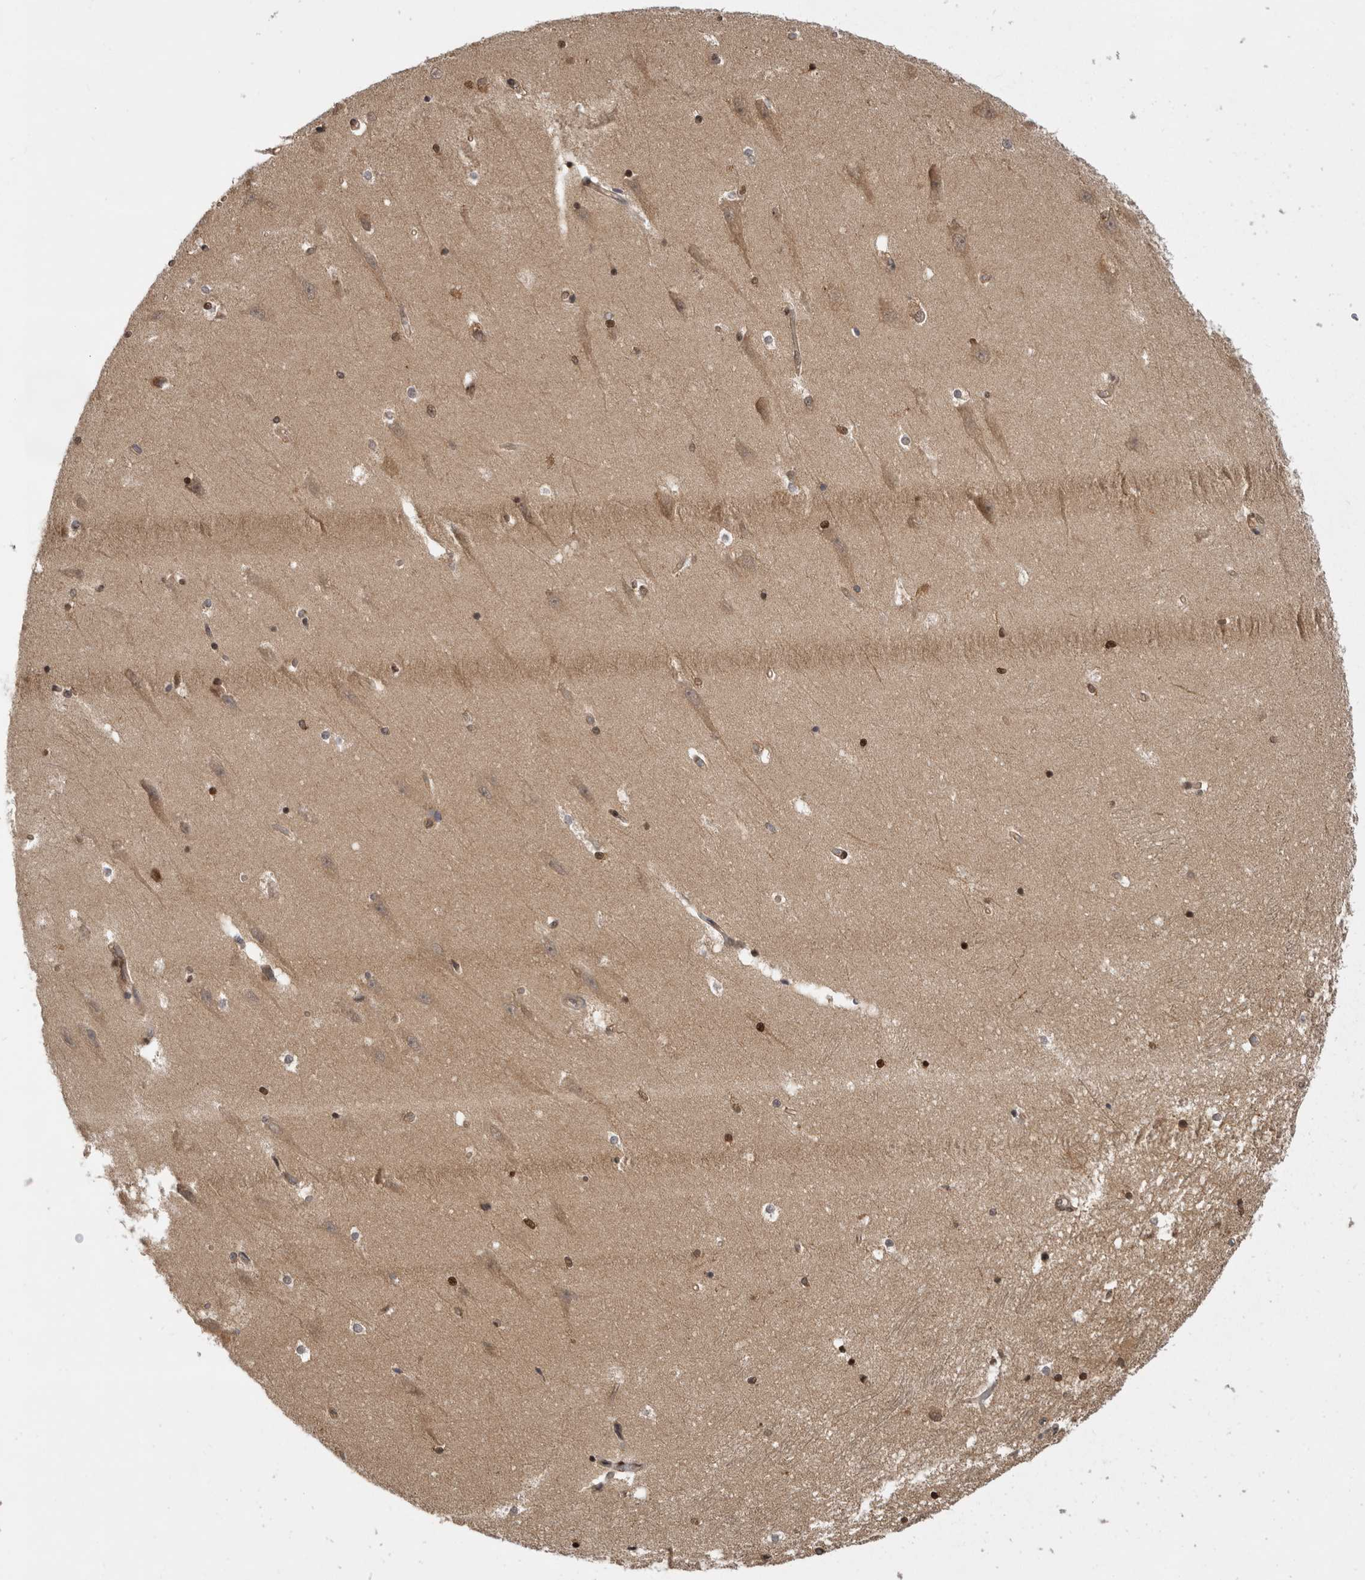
{"staining": {"intensity": "moderate", "quantity": ">75%", "location": "nuclear"}, "tissue": "hippocampus", "cell_type": "Glial cells", "image_type": "normal", "snomed": [{"axis": "morphology", "description": "Normal tissue, NOS"}, {"axis": "topography", "description": "Hippocampus"}], "caption": "Approximately >75% of glial cells in benign human hippocampus show moderate nuclear protein staining as visualized by brown immunohistochemical staining.", "gene": "ADPRS", "patient": {"sex": "male", "age": 45}}